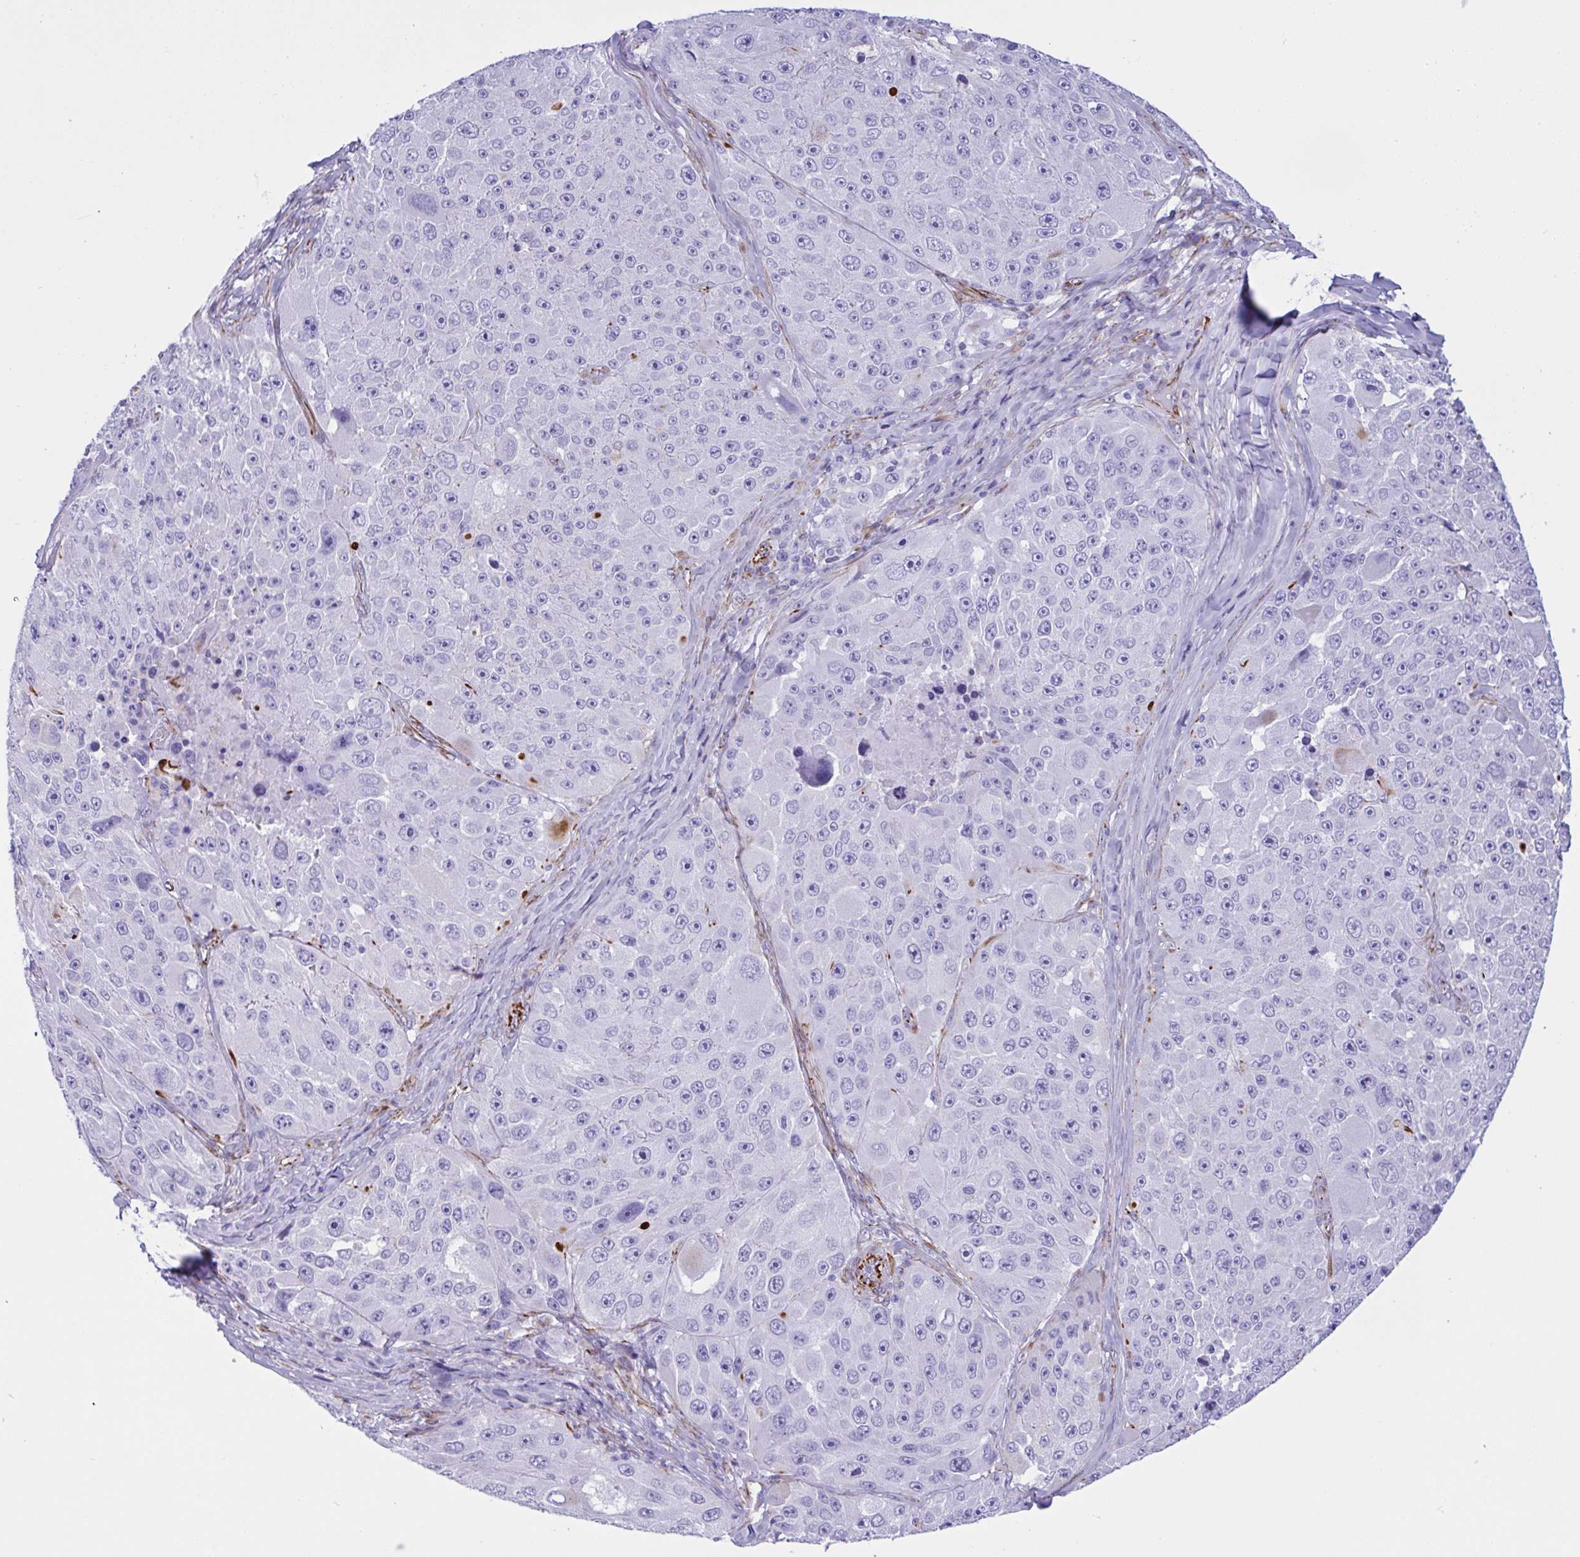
{"staining": {"intensity": "weak", "quantity": "<25%", "location": "cytoplasmic/membranous"}, "tissue": "melanoma", "cell_type": "Tumor cells", "image_type": "cancer", "snomed": [{"axis": "morphology", "description": "Malignant melanoma, Metastatic site"}, {"axis": "topography", "description": "Lymph node"}], "caption": "Malignant melanoma (metastatic site) was stained to show a protein in brown. There is no significant staining in tumor cells. (Brightfield microscopy of DAB (3,3'-diaminobenzidine) immunohistochemistry (IHC) at high magnification).", "gene": "SMAD5", "patient": {"sex": "male", "age": 62}}